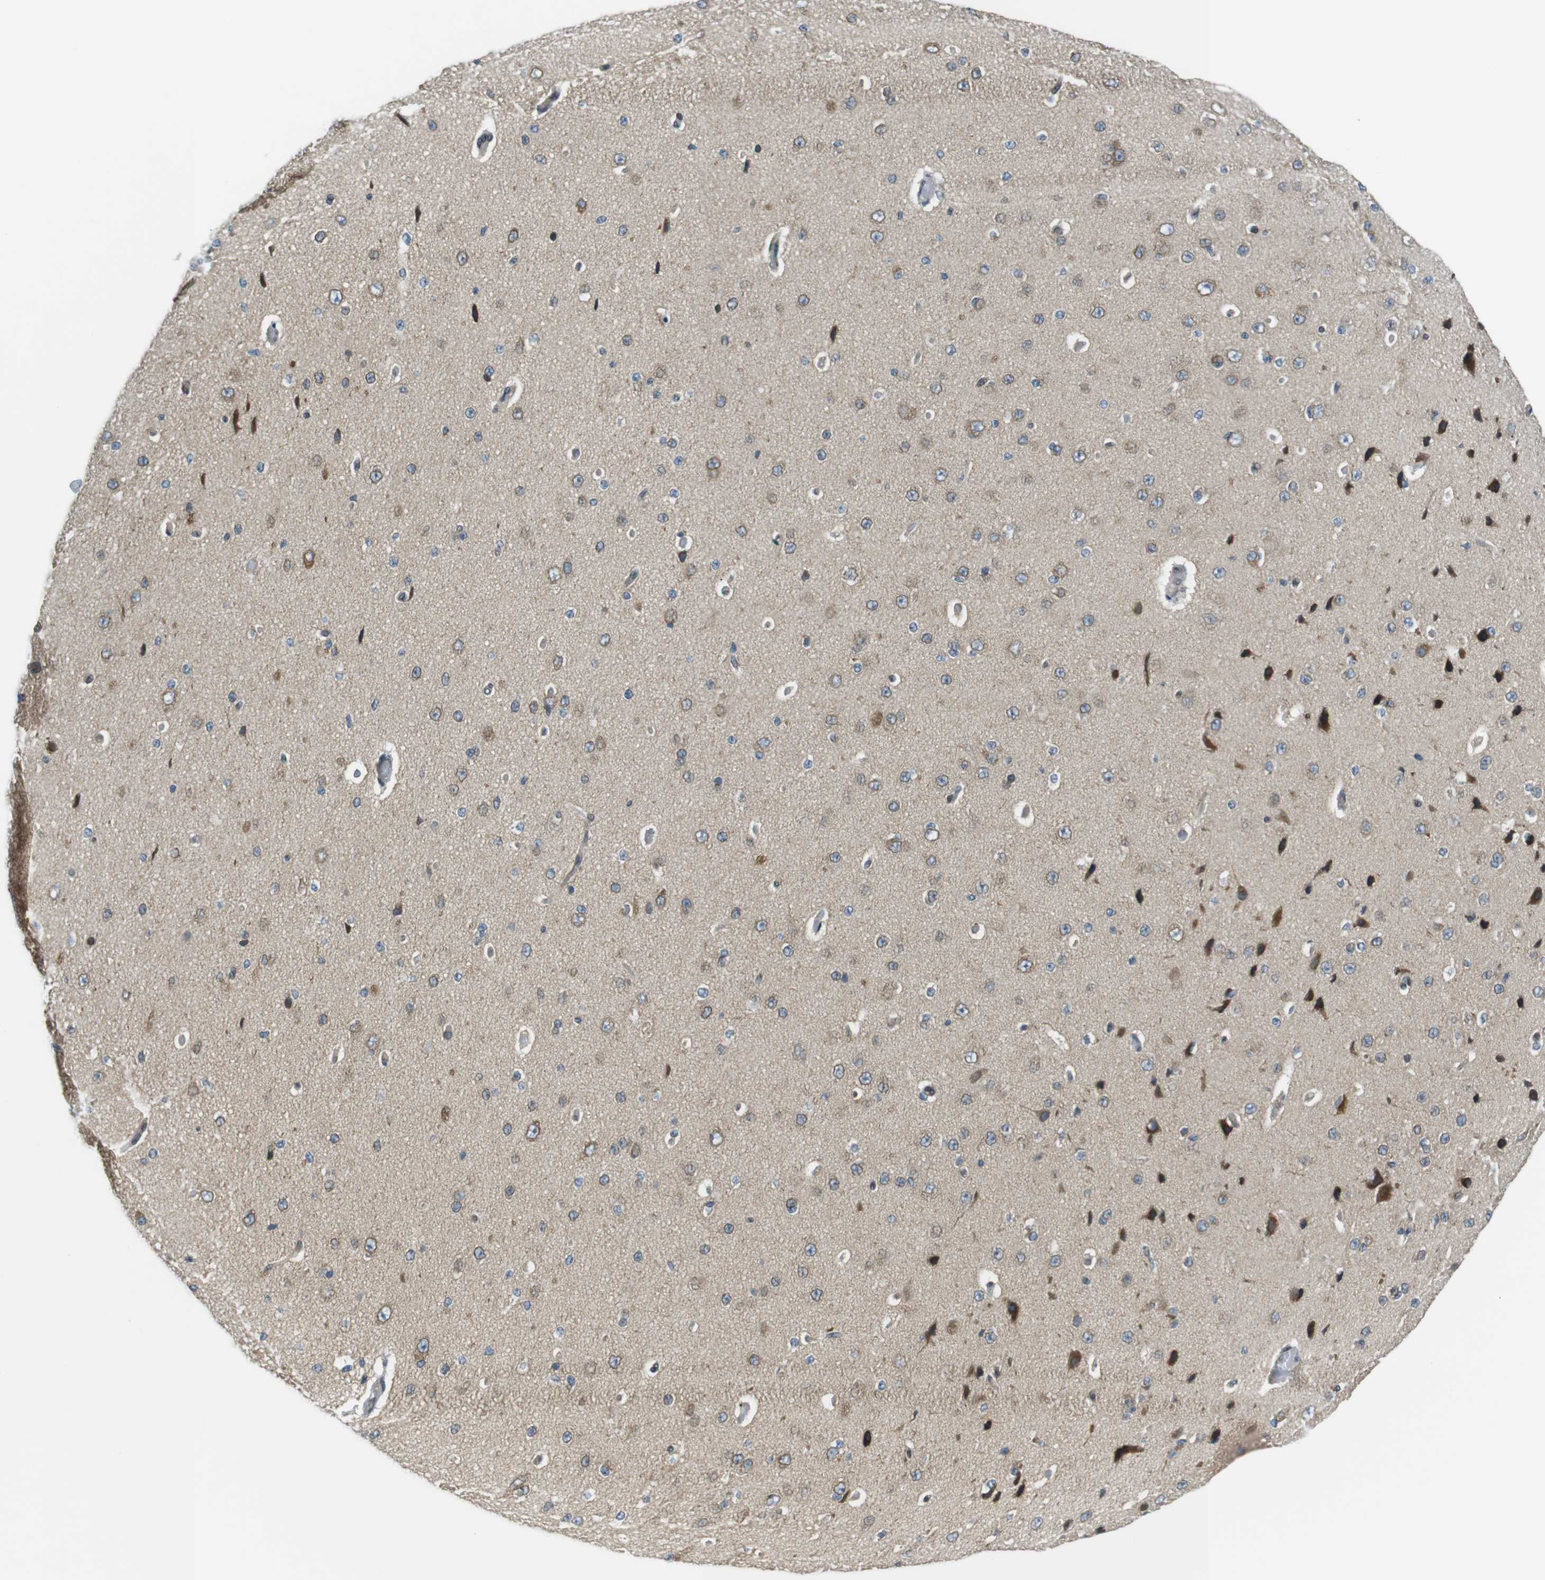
{"staining": {"intensity": "weak", "quantity": "25%-75%", "location": "cytoplasmic/membranous,nuclear"}, "tissue": "cerebral cortex", "cell_type": "Endothelial cells", "image_type": "normal", "snomed": [{"axis": "morphology", "description": "Normal tissue, NOS"}, {"axis": "morphology", "description": "Developmental malformation"}, {"axis": "topography", "description": "Cerebral cortex"}], "caption": "The histopathology image exhibits a brown stain indicating the presence of a protein in the cytoplasmic/membranous,nuclear of endothelial cells in cerebral cortex. The protein is shown in brown color, while the nuclei are stained blue.", "gene": "TMX4", "patient": {"sex": "female", "age": 30}}